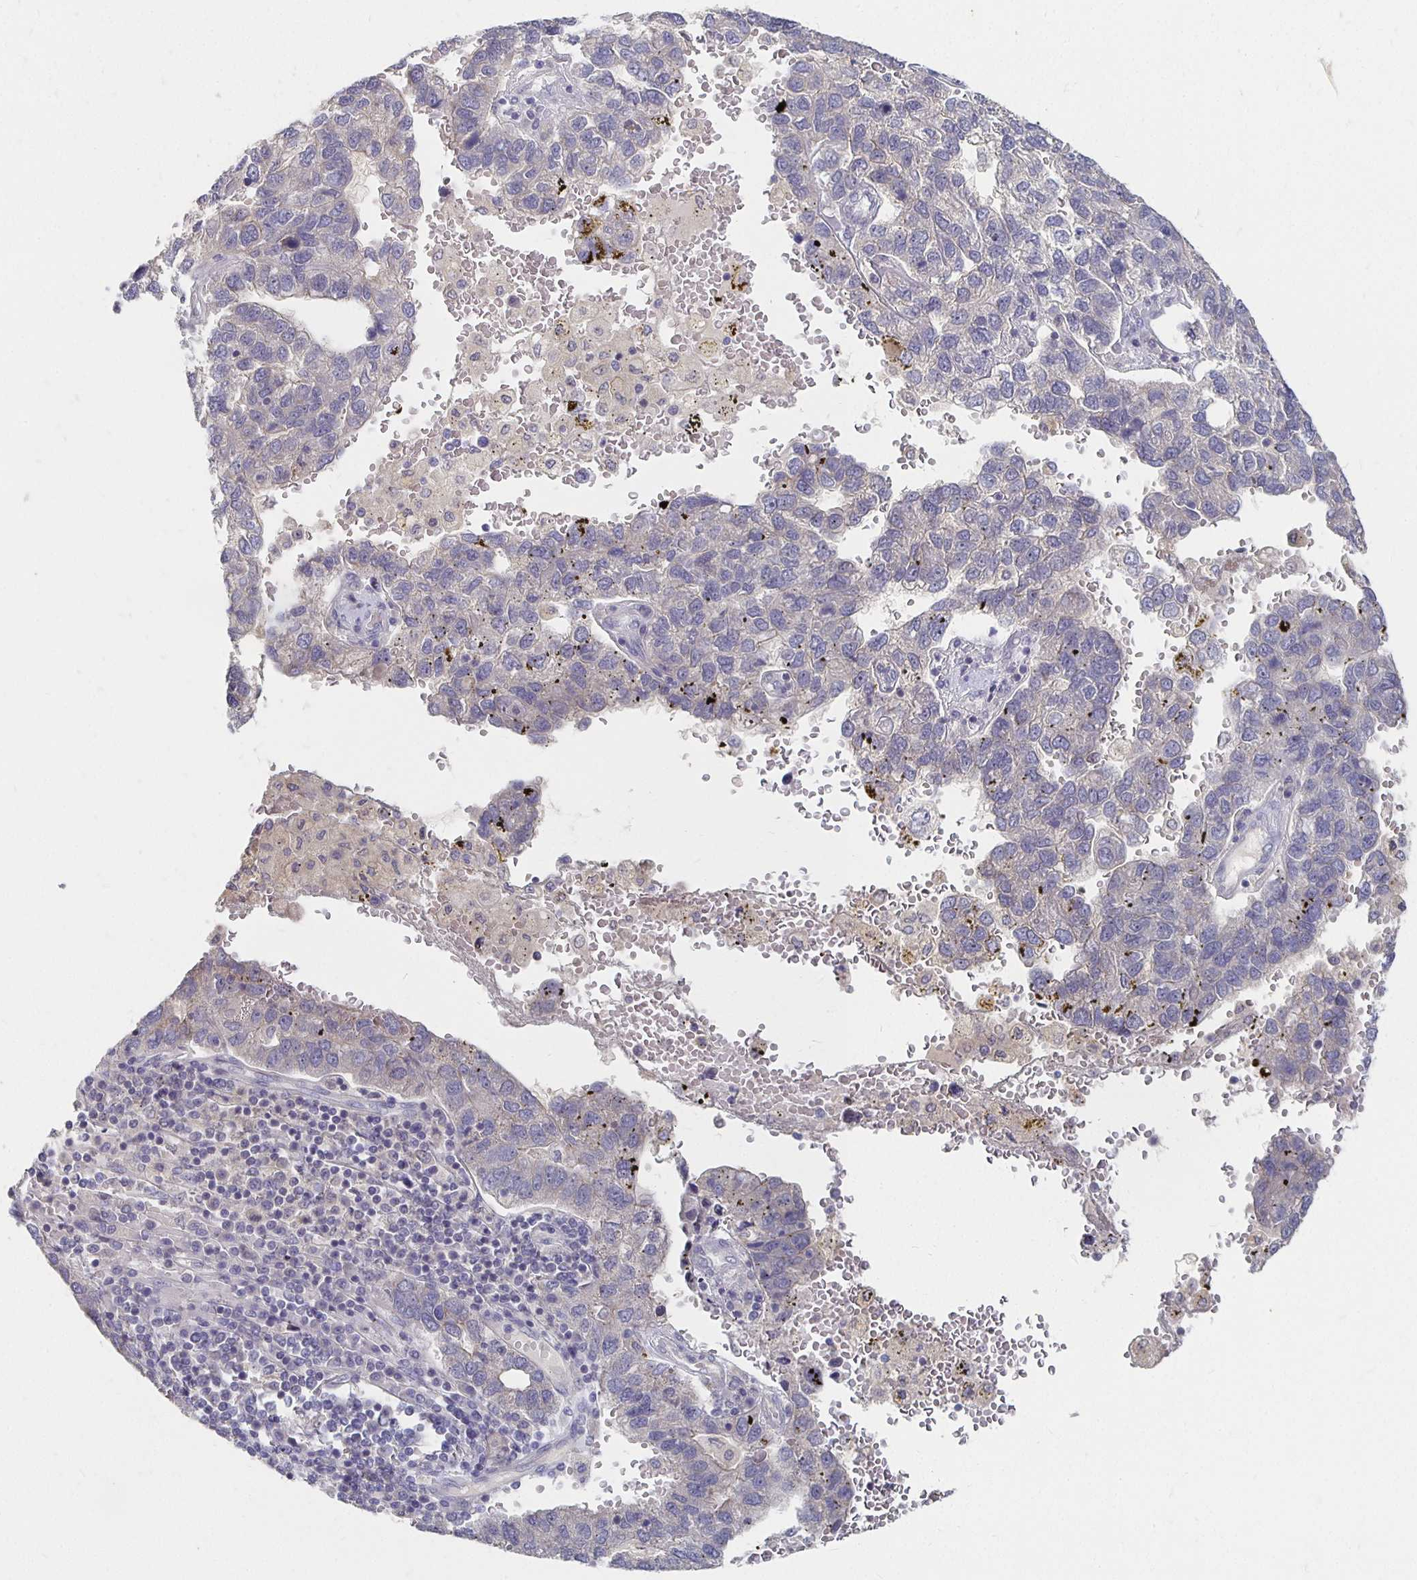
{"staining": {"intensity": "negative", "quantity": "none", "location": "none"}, "tissue": "pancreatic cancer", "cell_type": "Tumor cells", "image_type": "cancer", "snomed": [{"axis": "morphology", "description": "Adenocarcinoma, NOS"}, {"axis": "topography", "description": "Pancreas"}], "caption": "Immunohistochemical staining of pancreatic cancer reveals no significant expression in tumor cells.", "gene": "FKRP", "patient": {"sex": "female", "age": 61}}